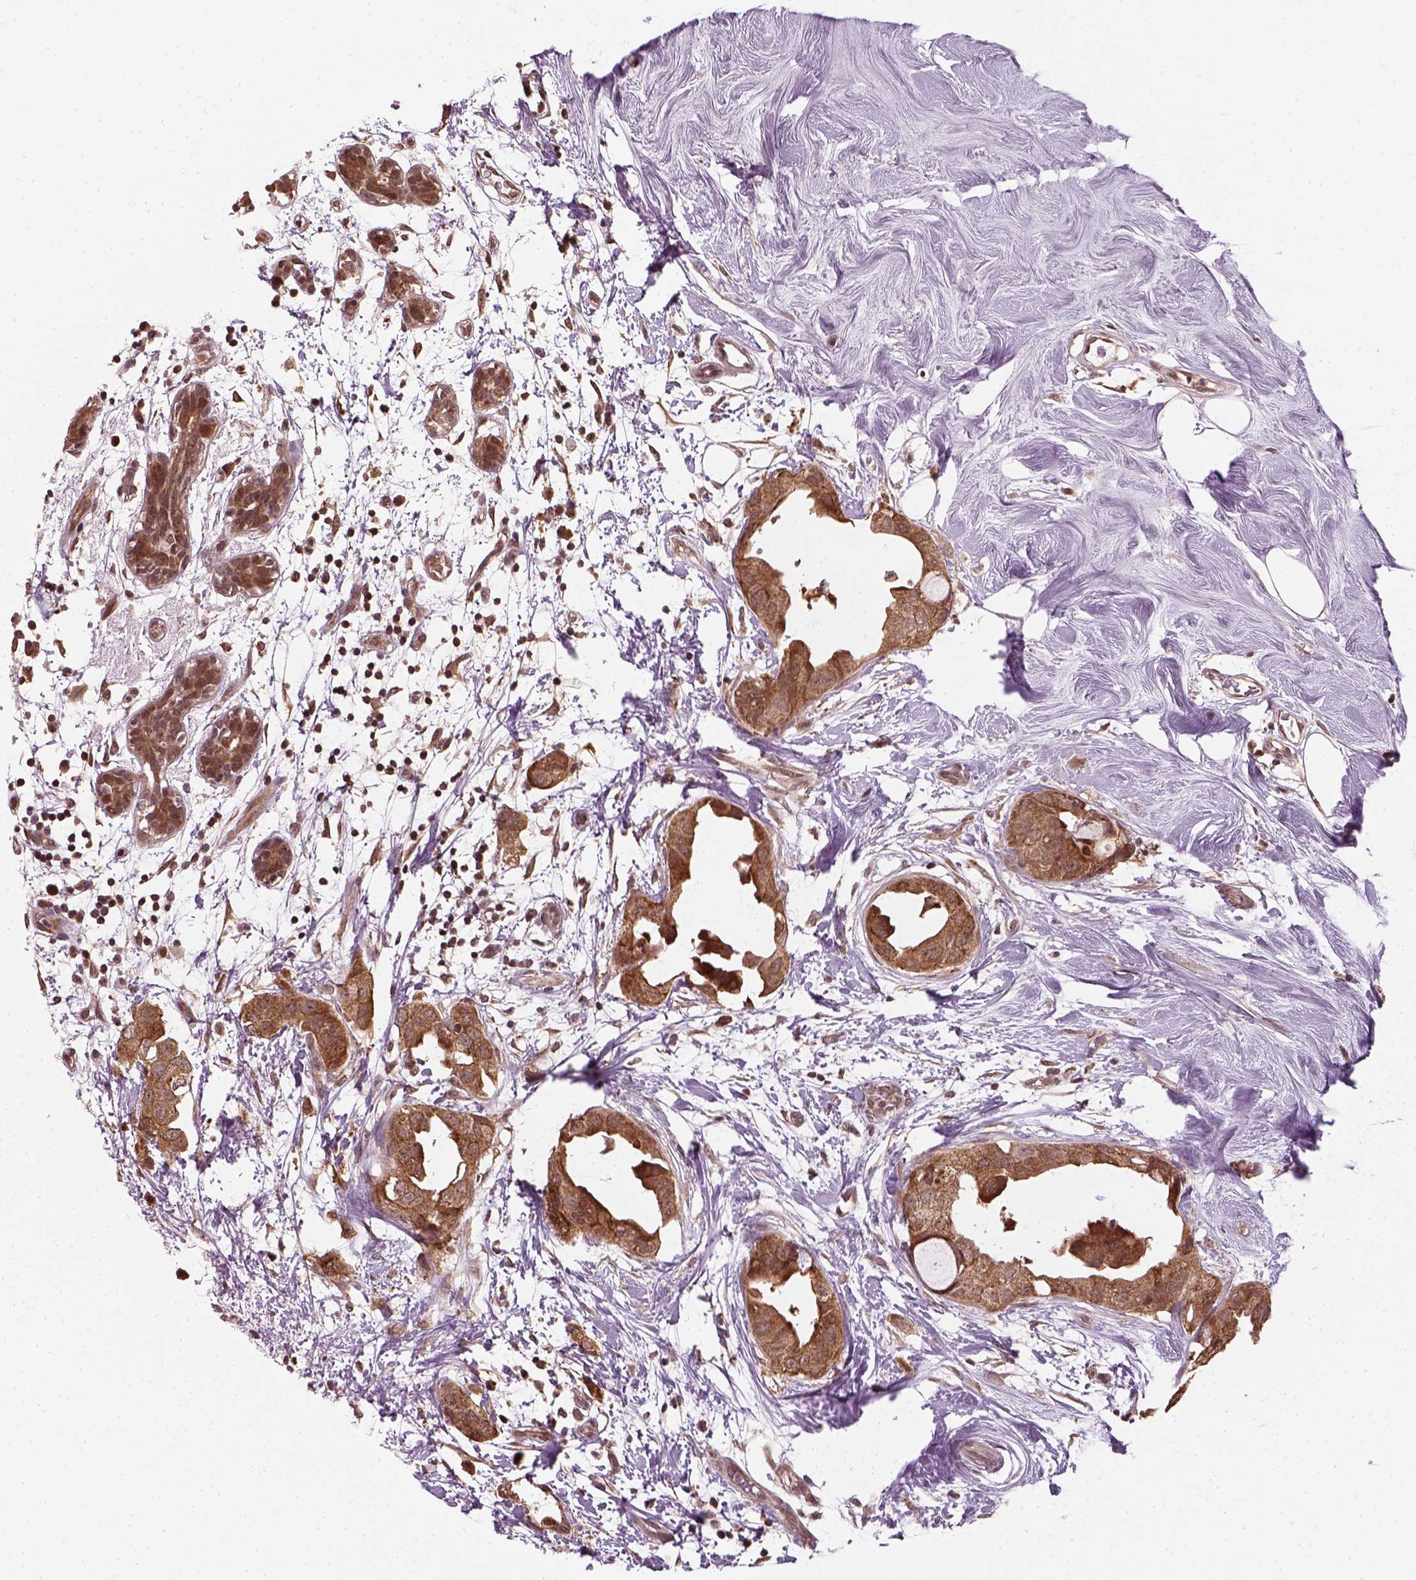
{"staining": {"intensity": "strong", "quantity": ">75%", "location": "cytoplasmic/membranous"}, "tissue": "breast cancer", "cell_type": "Tumor cells", "image_type": "cancer", "snomed": [{"axis": "morphology", "description": "Normal tissue, NOS"}, {"axis": "morphology", "description": "Duct carcinoma"}, {"axis": "topography", "description": "Breast"}], "caption": "There is high levels of strong cytoplasmic/membranous staining in tumor cells of invasive ductal carcinoma (breast), as demonstrated by immunohistochemical staining (brown color).", "gene": "NUDT9", "patient": {"sex": "female", "age": 40}}